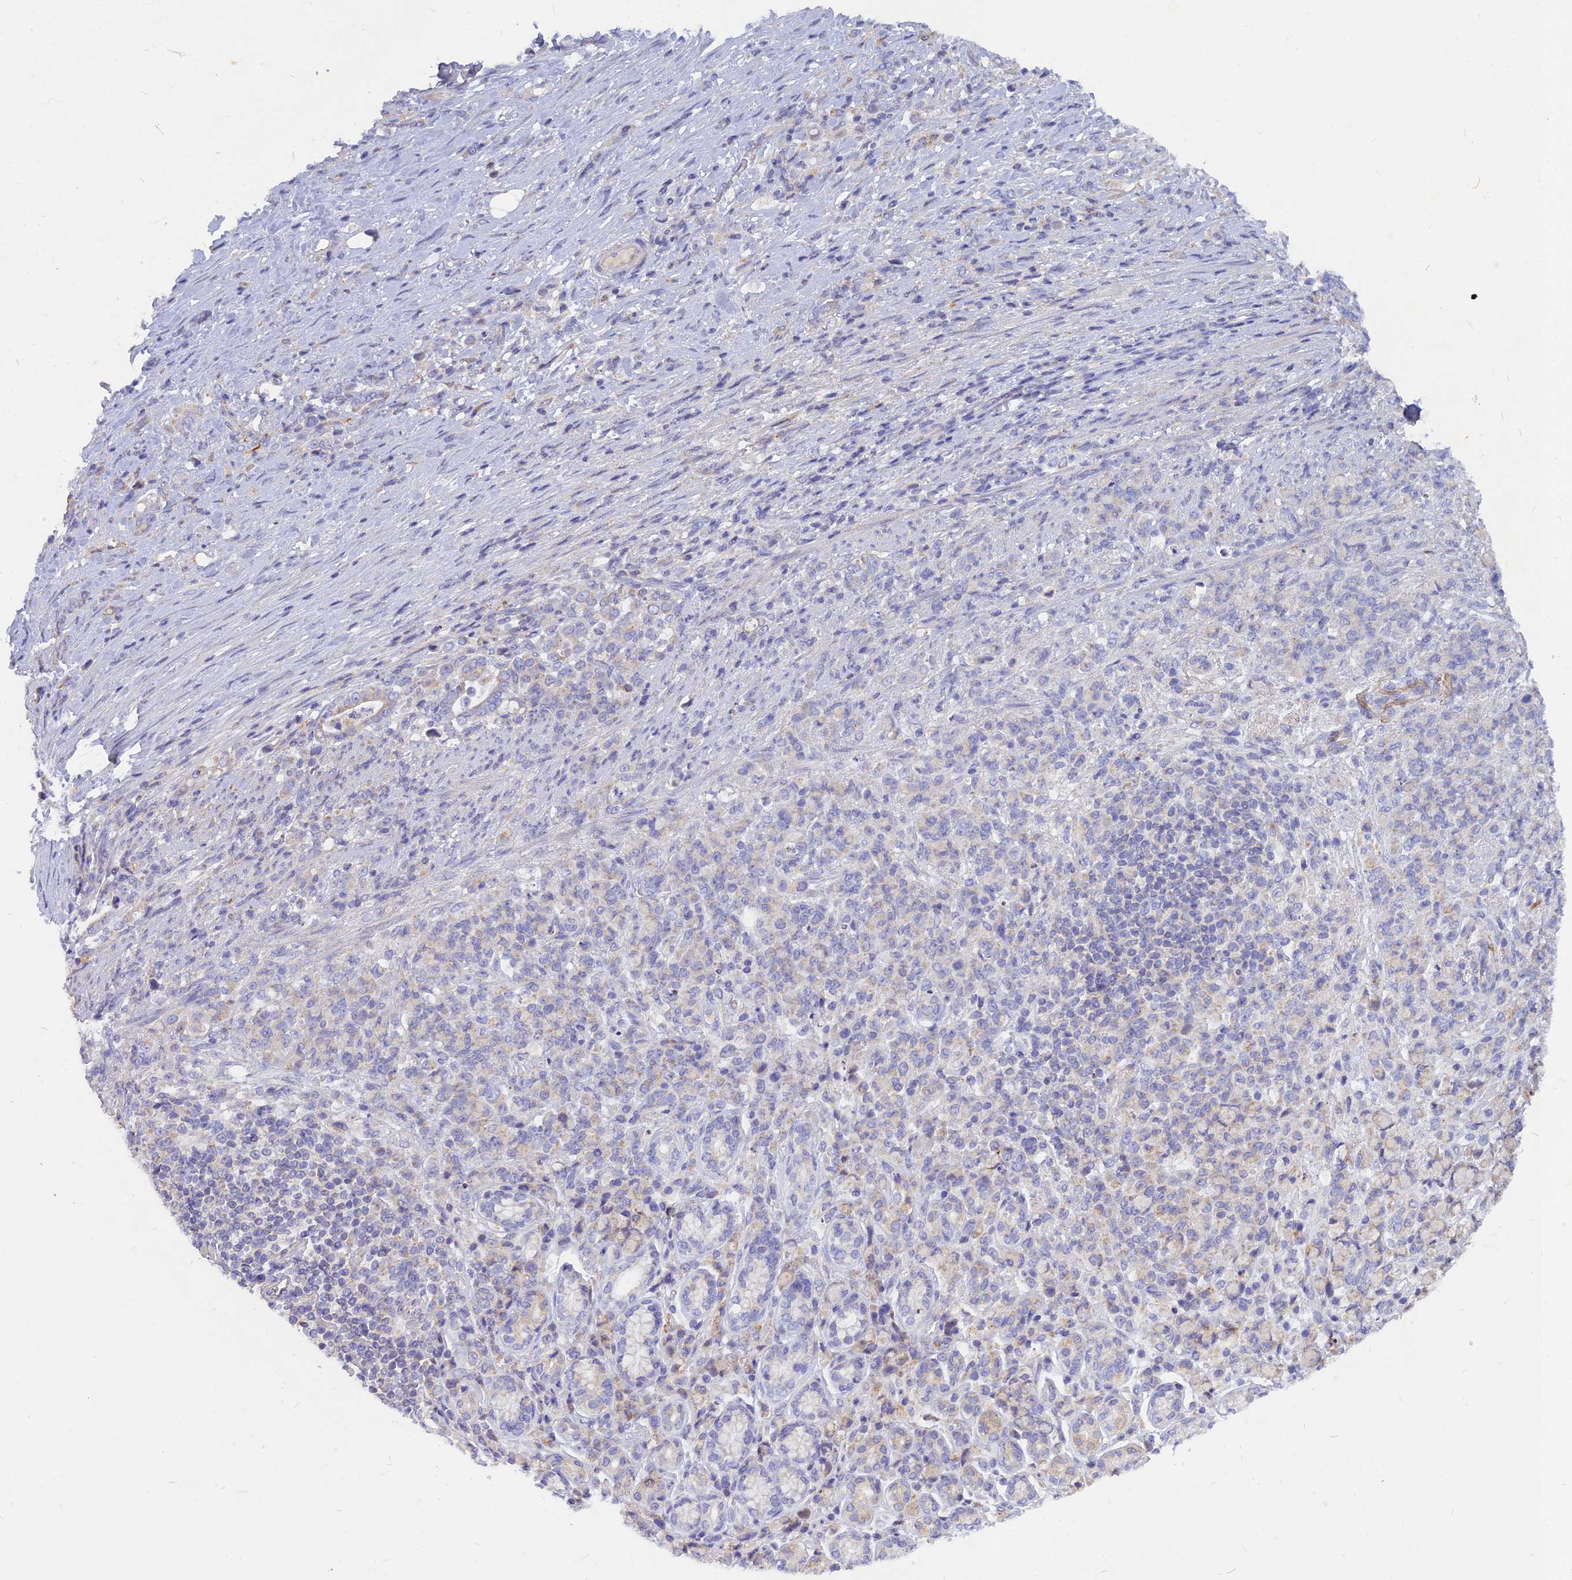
{"staining": {"intensity": "negative", "quantity": "none", "location": "none"}, "tissue": "stomach cancer", "cell_type": "Tumor cells", "image_type": "cancer", "snomed": [{"axis": "morphology", "description": "Adenocarcinoma, NOS"}, {"axis": "topography", "description": "Stomach"}], "caption": "DAB (3,3'-diaminobenzidine) immunohistochemical staining of human stomach cancer (adenocarcinoma) demonstrates no significant positivity in tumor cells.", "gene": "CACNA1B", "patient": {"sex": "female", "age": 79}}